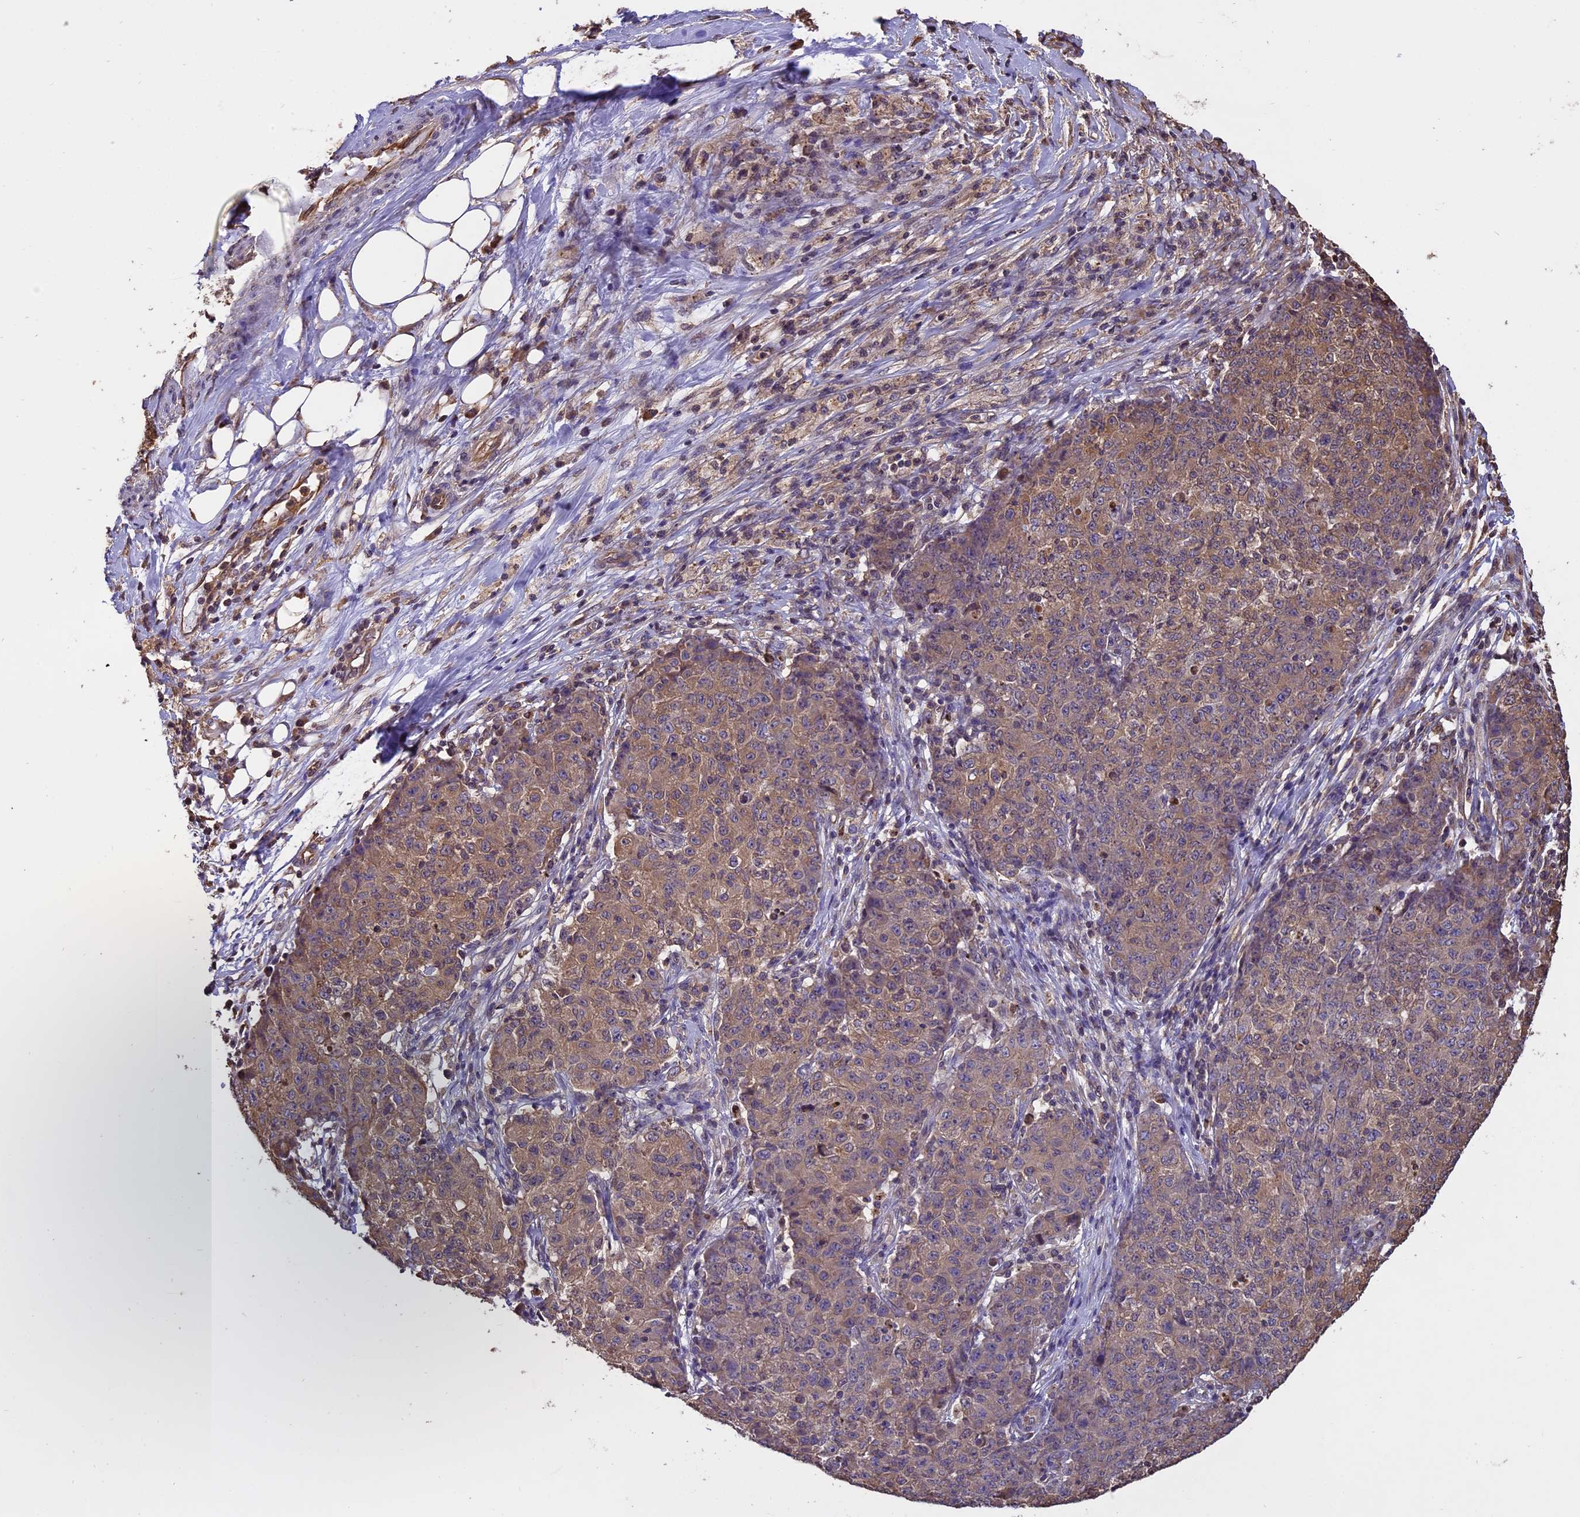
{"staining": {"intensity": "weak", "quantity": "25%-75%", "location": "cytoplasmic/membranous"}, "tissue": "ovarian cancer", "cell_type": "Tumor cells", "image_type": "cancer", "snomed": [{"axis": "morphology", "description": "Carcinoma, endometroid"}, {"axis": "topography", "description": "Ovary"}], "caption": "Immunohistochemistry (IHC) histopathology image of human endometroid carcinoma (ovarian) stained for a protein (brown), which displays low levels of weak cytoplasmic/membranous positivity in about 25%-75% of tumor cells.", "gene": "CHMP2A", "patient": {"sex": "female", "age": 42}}